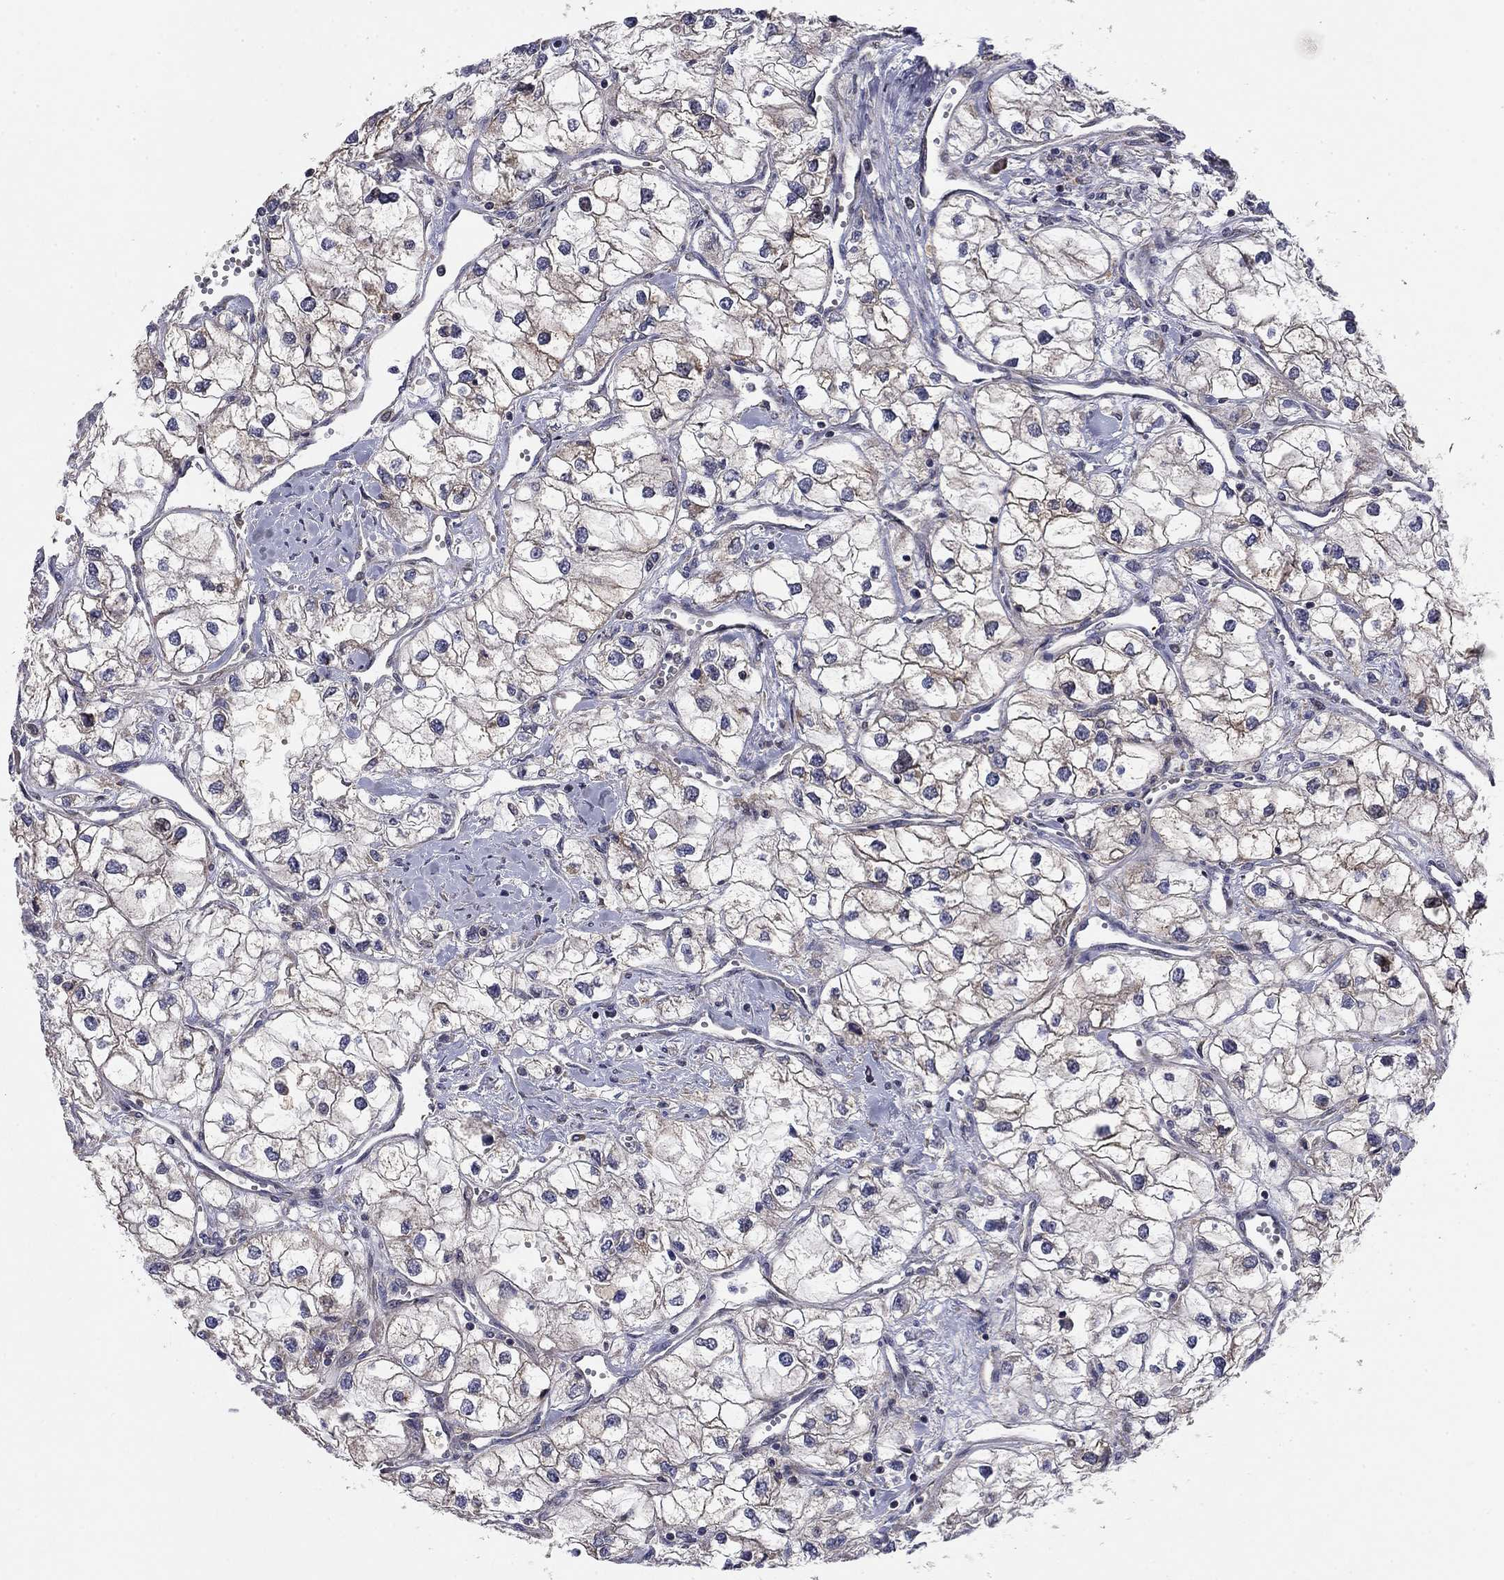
{"staining": {"intensity": "negative", "quantity": "none", "location": "none"}, "tissue": "renal cancer", "cell_type": "Tumor cells", "image_type": "cancer", "snomed": [{"axis": "morphology", "description": "Adenocarcinoma, NOS"}, {"axis": "topography", "description": "Kidney"}], "caption": "Immunohistochemistry (IHC) photomicrograph of human adenocarcinoma (renal) stained for a protein (brown), which exhibits no positivity in tumor cells. (DAB (3,3'-diaminobenzidine) IHC with hematoxylin counter stain).", "gene": "MMAA", "patient": {"sex": "male", "age": 59}}